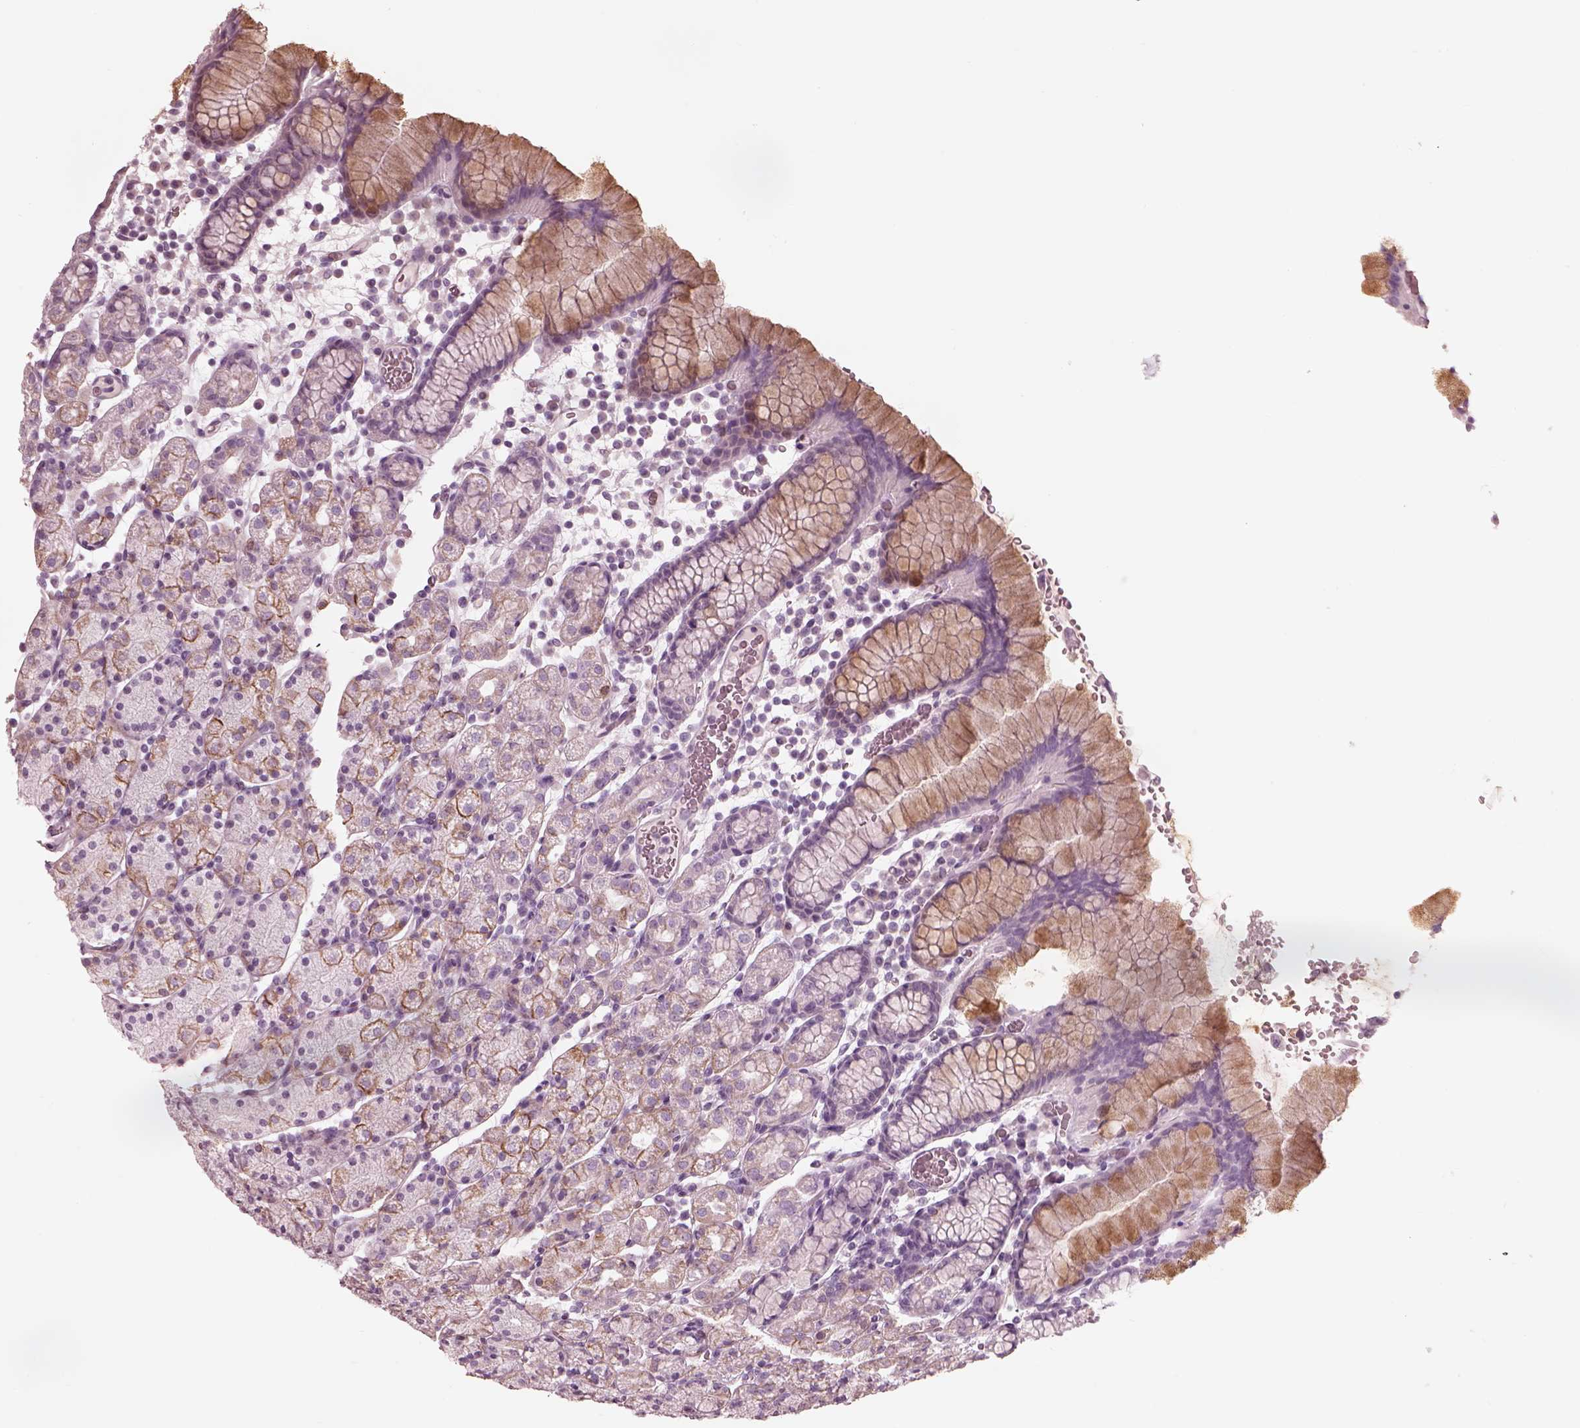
{"staining": {"intensity": "moderate", "quantity": "<25%", "location": "cytoplasmic/membranous"}, "tissue": "stomach", "cell_type": "Glandular cells", "image_type": "normal", "snomed": [{"axis": "morphology", "description": "Normal tissue, NOS"}, {"axis": "topography", "description": "Stomach, upper"}, {"axis": "topography", "description": "Stomach"}], "caption": "Immunohistochemistry (IHC) image of benign human stomach stained for a protein (brown), which exhibits low levels of moderate cytoplasmic/membranous expression in approximately <25% of glandular cells.", "gene": "CADM2", "patient": {"sex": "male", "age": 62}}